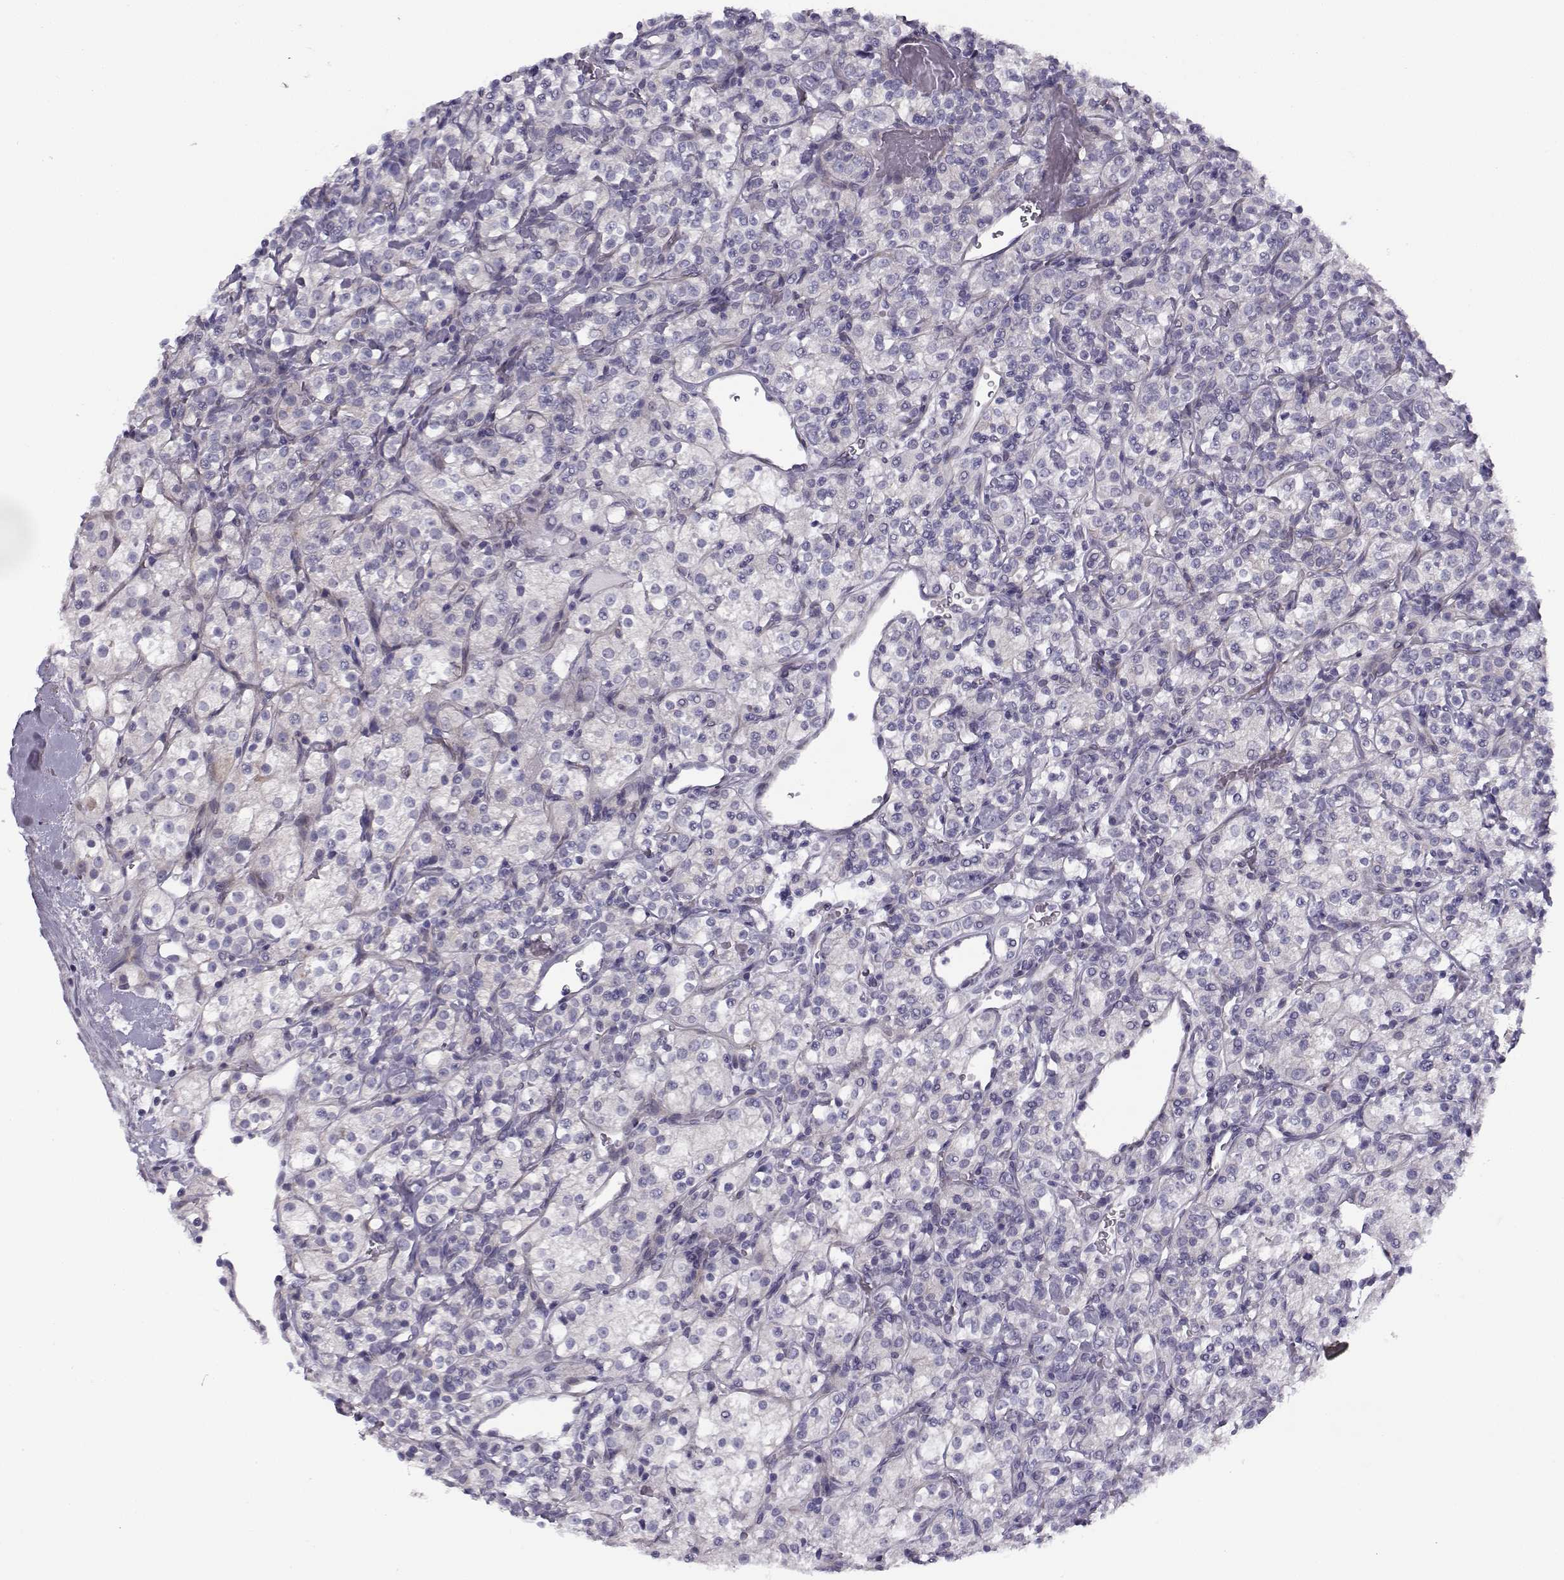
{"staining": {"intensity": "negative", "quantity": "none", "location": "none"}, "tissue": "renal cancer", "cell_type": "Tumor cells", "image_type": "cancer", "snomed": [{"axis": "morphology", "description": "Adenocarcinoma, NOS"}, {"axis": "topography", "description": "Kidney"}], "caption": "IHC of human renal adenocarcinoma displays no expression in tumor cells. (DAB (3,3'-diaminobenzidine) immunohistochemistry with hematoxylin counter stain).", "gene": "CREB3L3", "patient": {"sex": "male", "age": 77}}